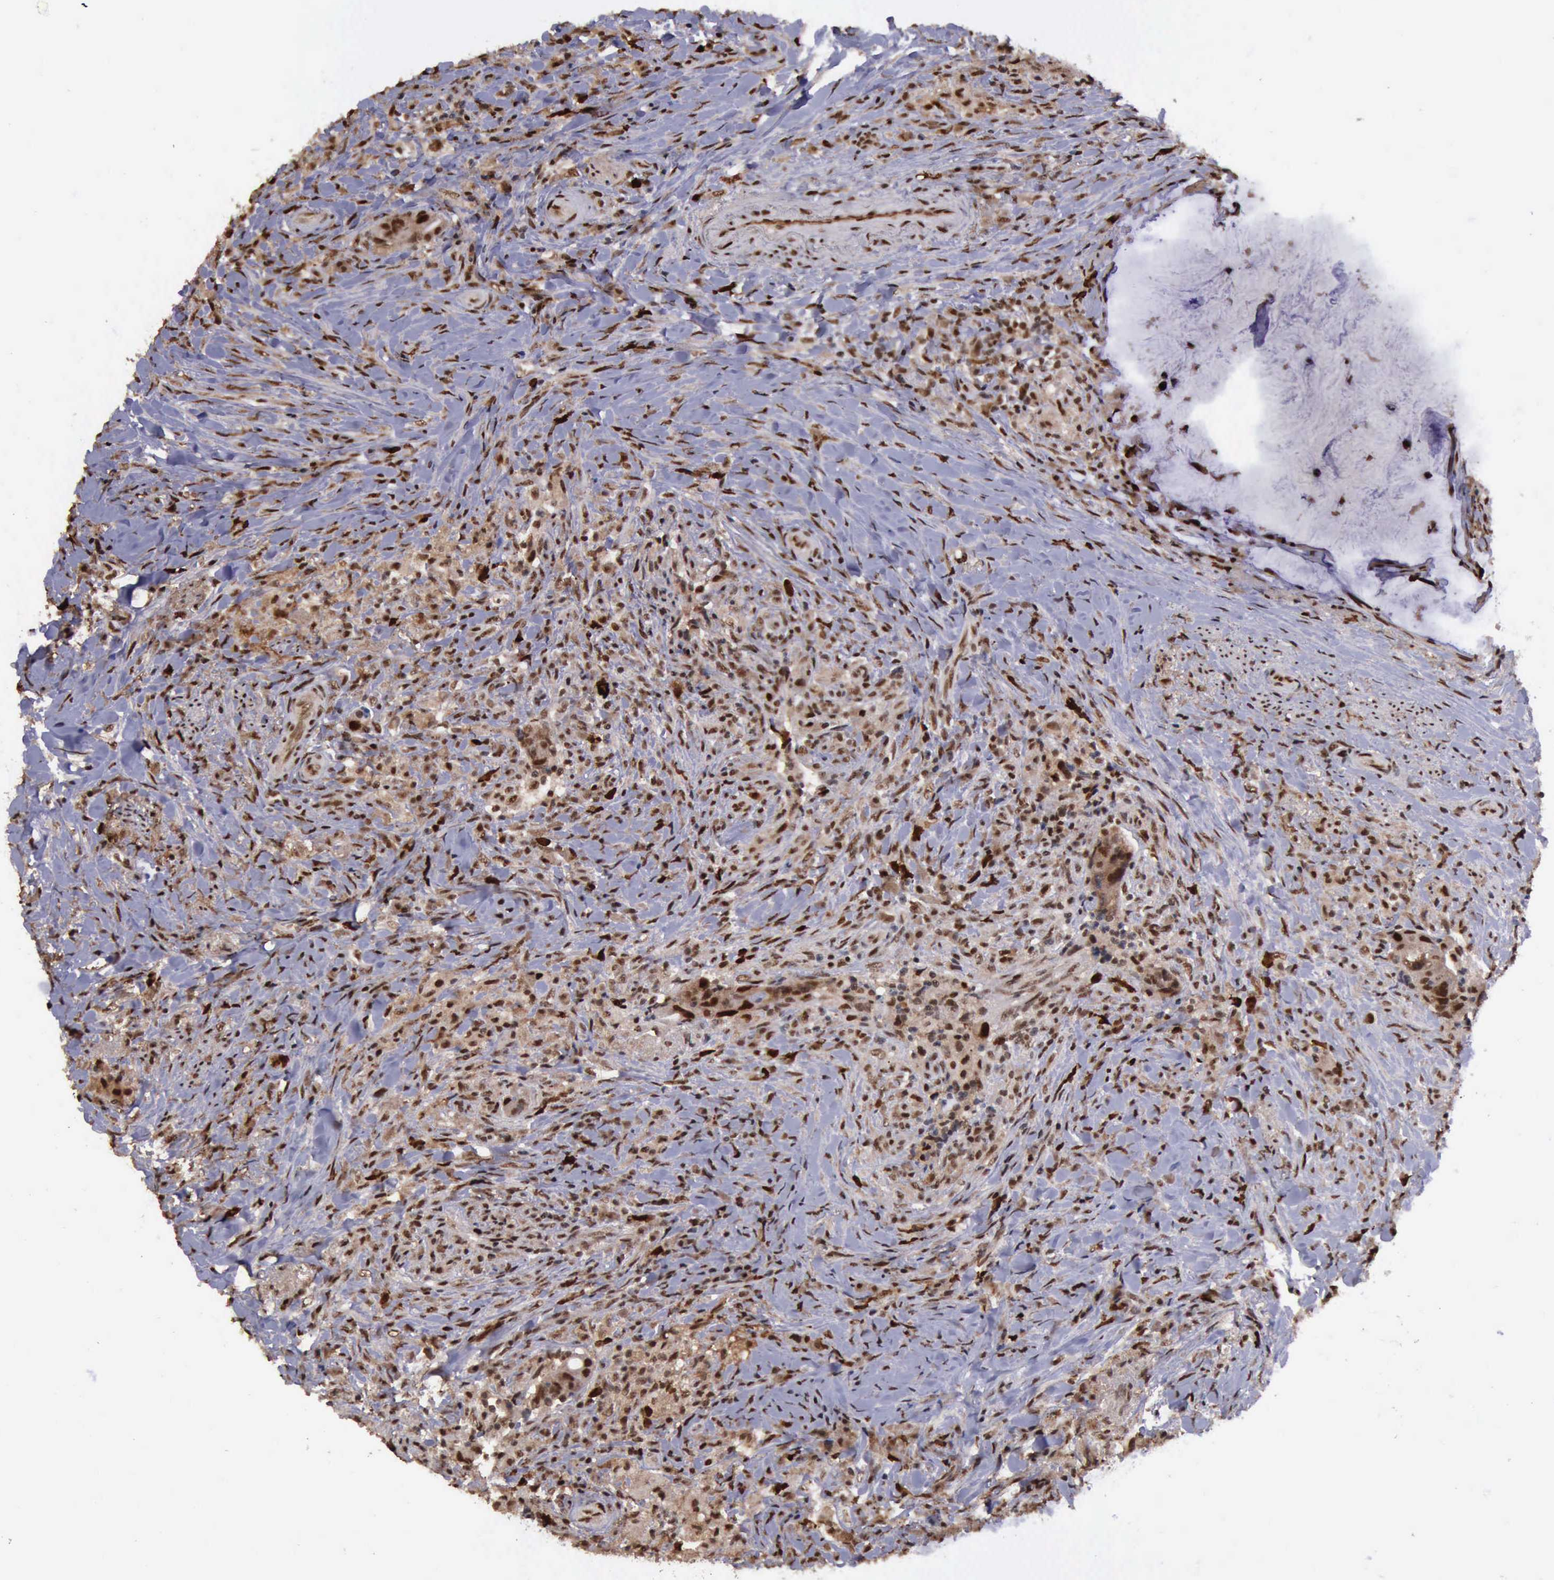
{"staining": {"intensity": "moderate", "quantity": ">75%", "location": "cytoplasmic/membranous,nuclear"}, "tissue": "colorectal cancer", "cell_type": "Tumor cells", "image_type": "cancer", "snomed": [{"axis": "morphology", "description": "Adenocarcinoma, NOS"}, {"axis": "topography", "description": "Rectum"}], "caption": "The immunohistochemical stain labels moderate cytoplasmic/membranous and nuclear positivity in tumor cells of colorectal cancer tissue.", "gene": "TRMT2A", "patient": {"sex": "female", "age": 71}}